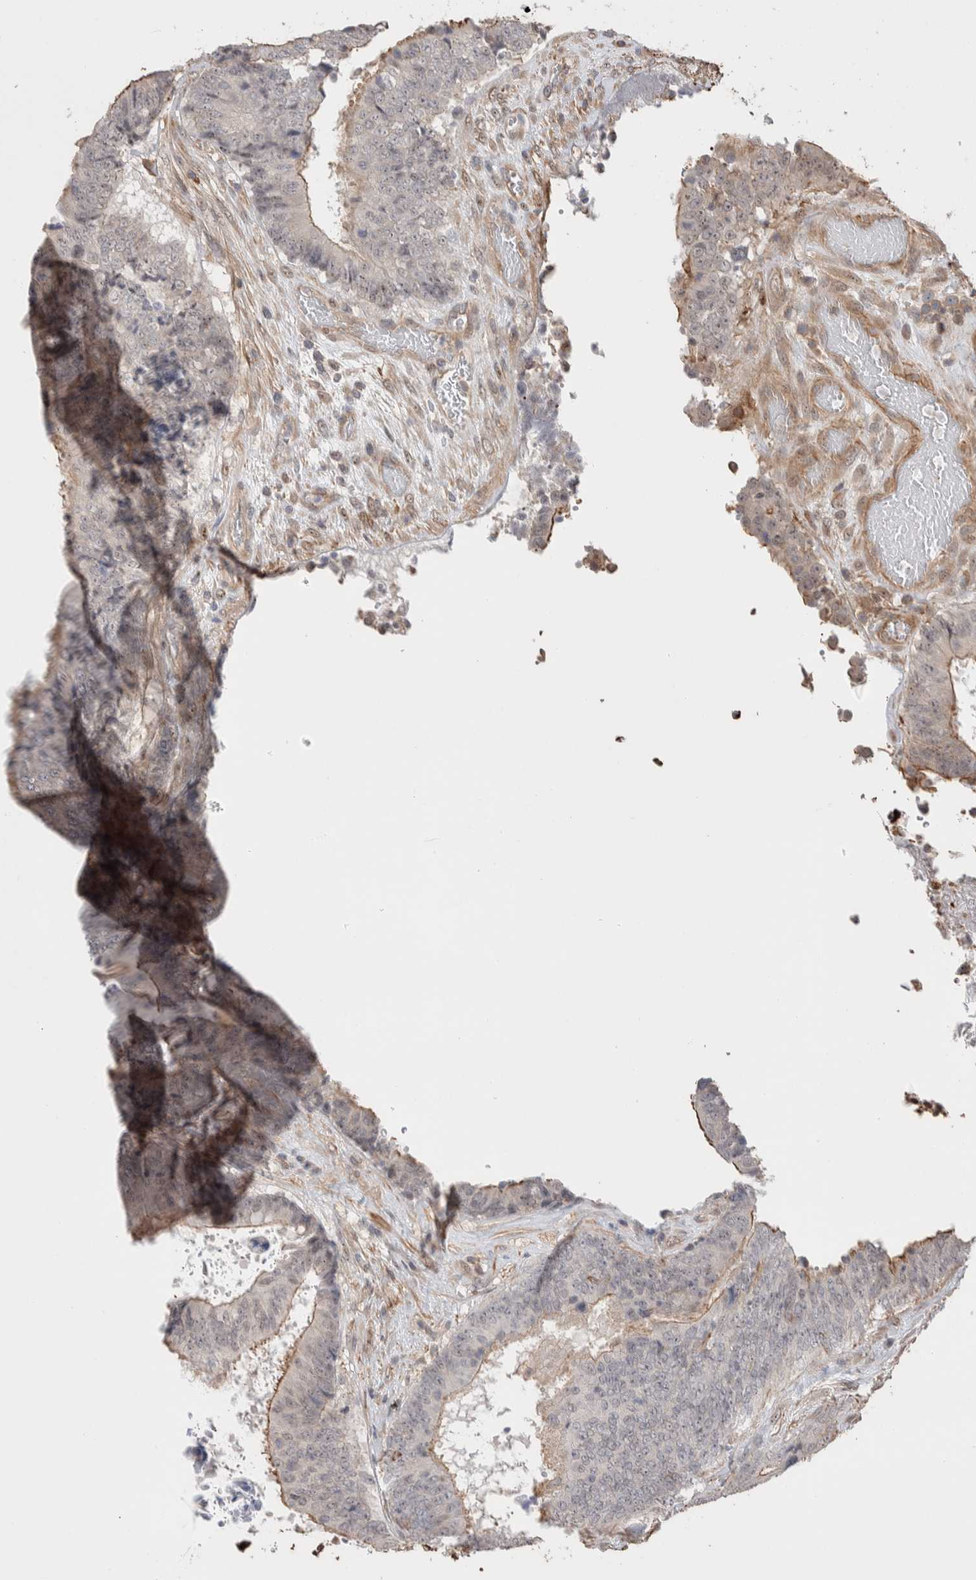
{"staining": {"intensity": "moderate", "quantity": "<25%", "location": "cytoplasmic/membranous"}, "tissue": "colorectal cancer", "cell_type": "Tumor cells", "image_type": "cancer", "snomed": [{"axis": "morphology", "description": "Adenocarcinoma, NOS"}, {"axis": "topography", "description": "Rectum"}], "caption": "High-power microscopy captured an immunohistochemistry (IHC) photomicrograph of colorectal cancer, revealing moderate cytoplasmic/membranous positivity in approximately <25% of tumor cells.", "gene": "ZNF704", "patient": {"sex": "male", "age": 72}}